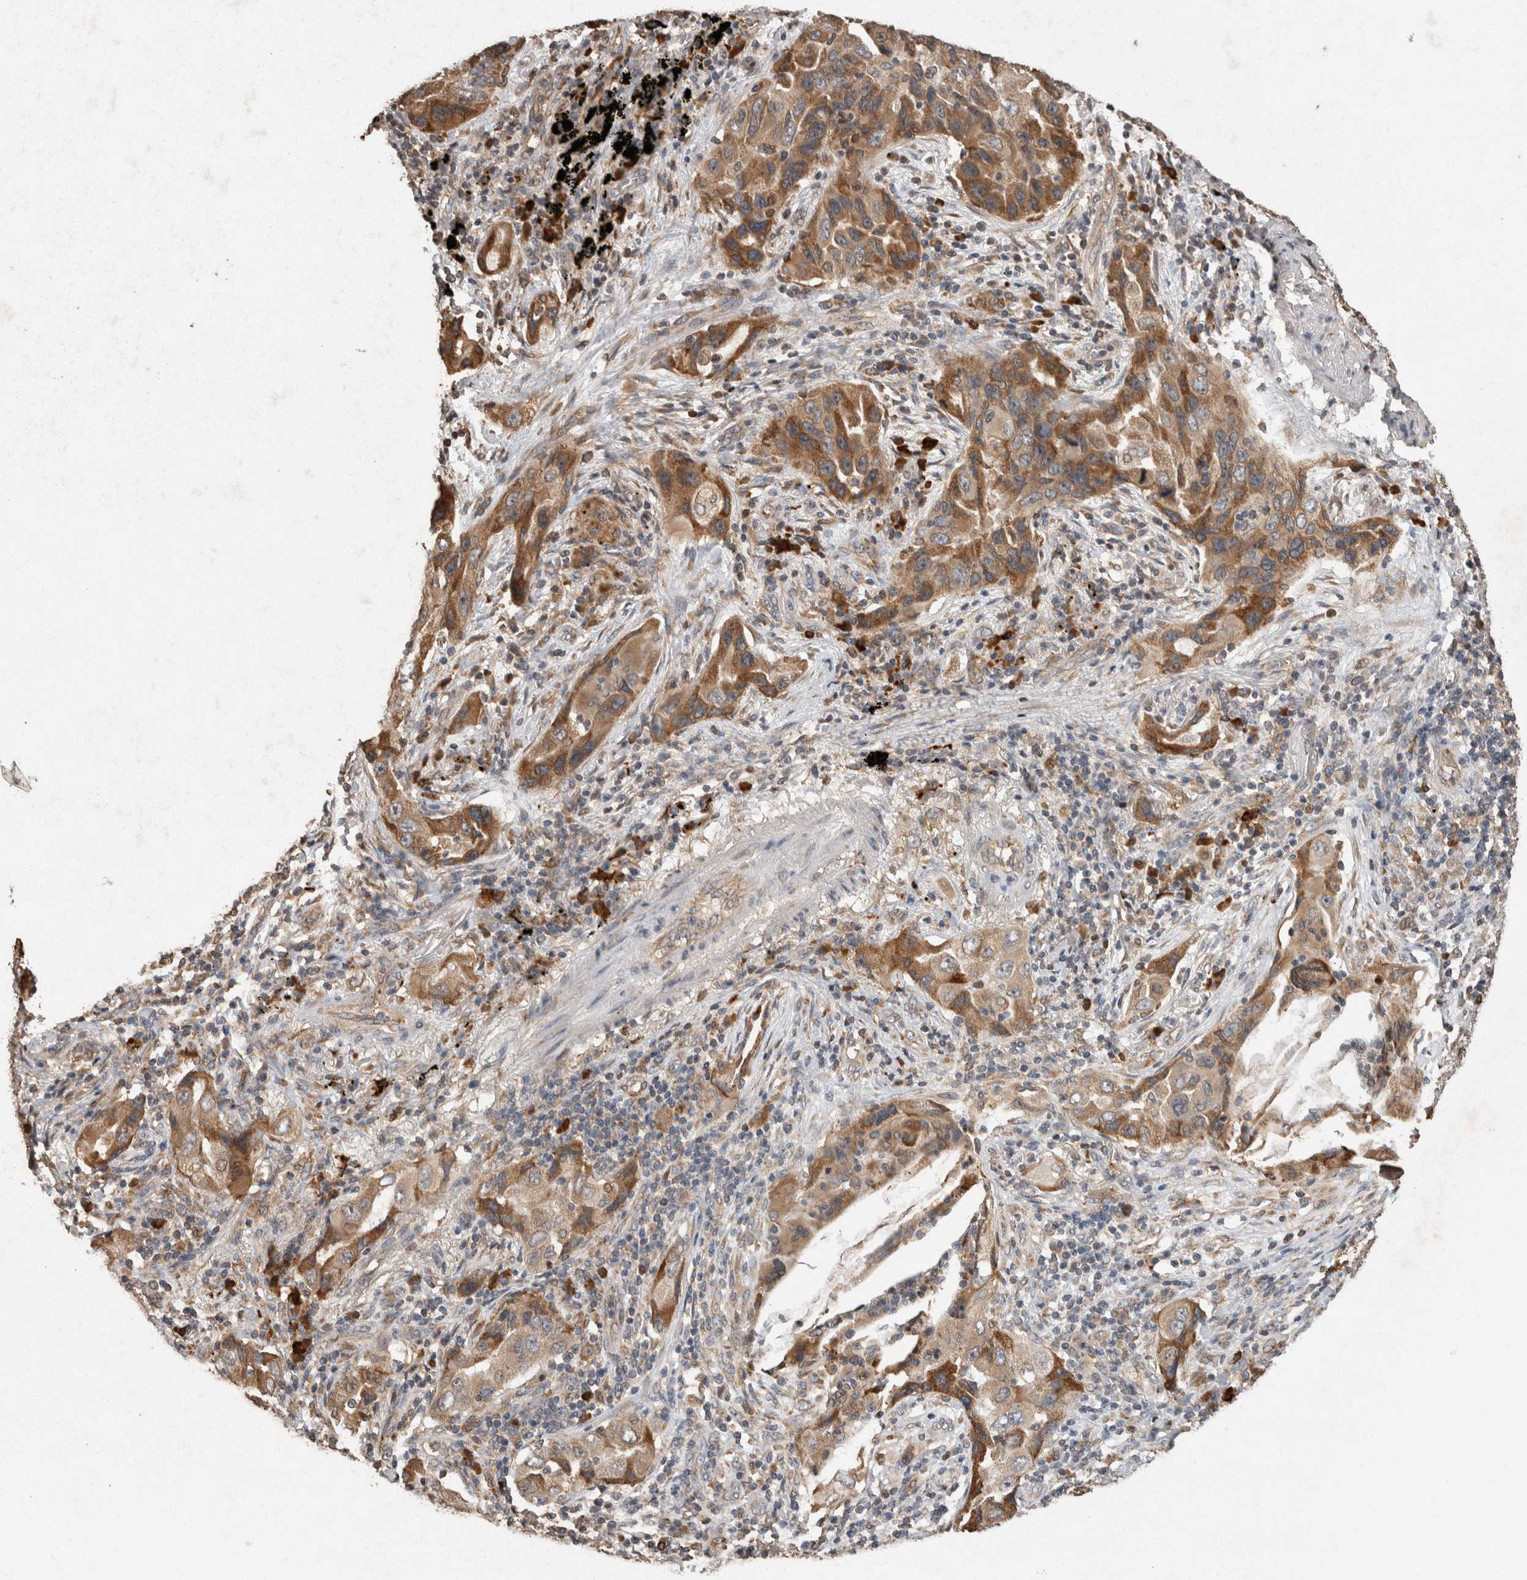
{"staining": {"intensity": "moderate", "quantity": ">75%", "location": "cytoplasmic/membranous"}, "tissue": "lung cancer", "cell_type": "Tumor cells", "image_type": "cancer", "snomed": [{"axis": "morphology", "description": "Adenocarcinoma, NOS"}, {"axis": "topography", "description": "Lung"}], "caption": "Brown immunohistochemical staining in adenocarcinoma (lung) demonstrates moderate cytoplasmic/membranous positivity in approximately >75% of tumor cells.", "gene": "ADGRL3", "patient": {"sex": "female", "age": 65}}